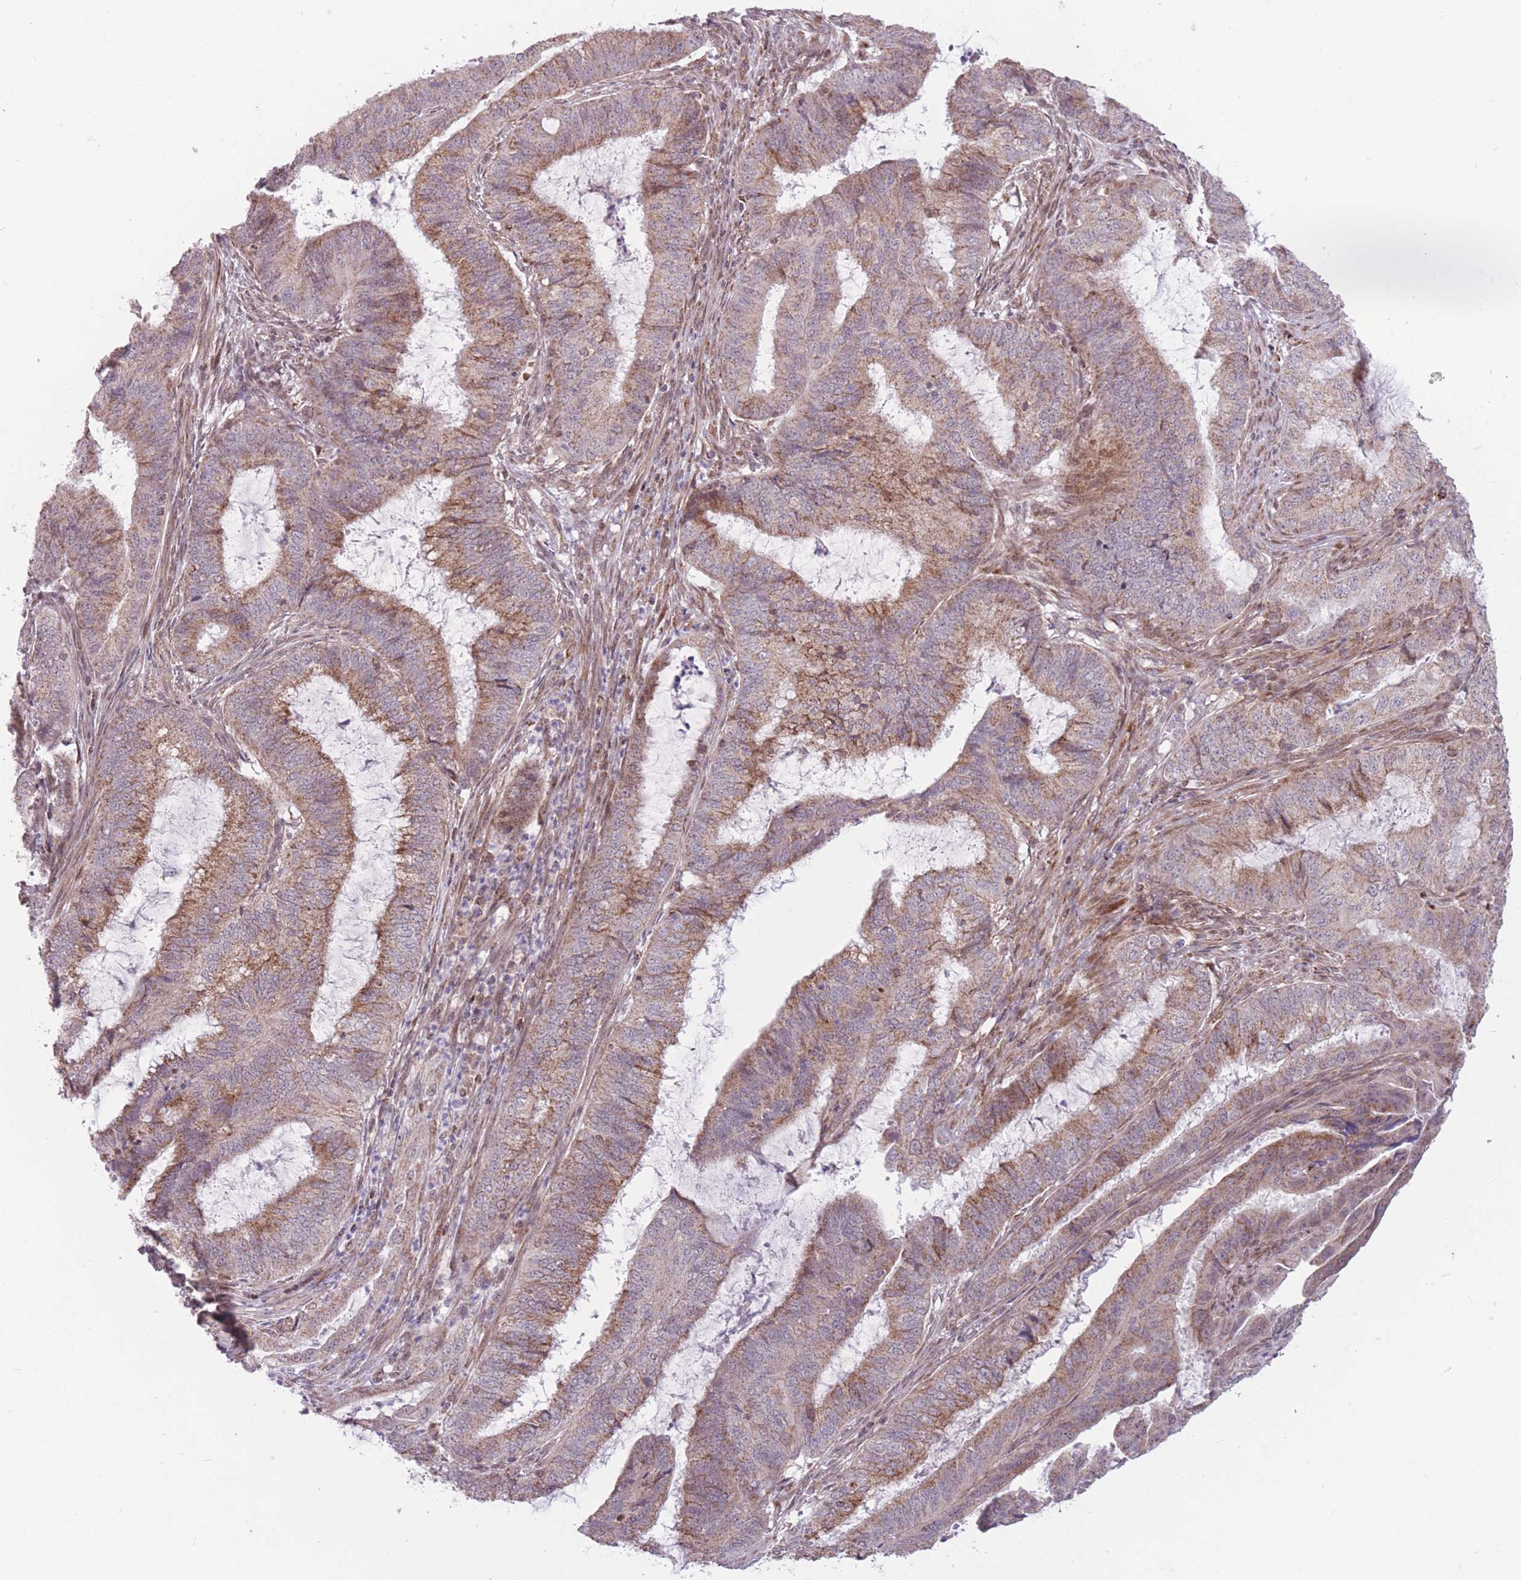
{"staining": {"intensity": "moderate", "quantity": ">75%", "location": "cytoplasmic/membranous"}, "tissue": "endometrial cancer", "cell_type": "Tumor cells", "image_type": "cancer", "snomed": [{"axis": "morphology", "description": "Adenocarcinoma, NOS"}, {"axis": "topography", "description": "Endometrium"}], "caption": "An IHC micrograph of tumor tissue is shown. Protein staining in brown labels moderate cytoplasmic/membranous positivity in endometrial cancer (adenocarcinoma) within tumor cells.", "gene": "DPYSL4", "patient": {"sex": "female", "age": 51}}